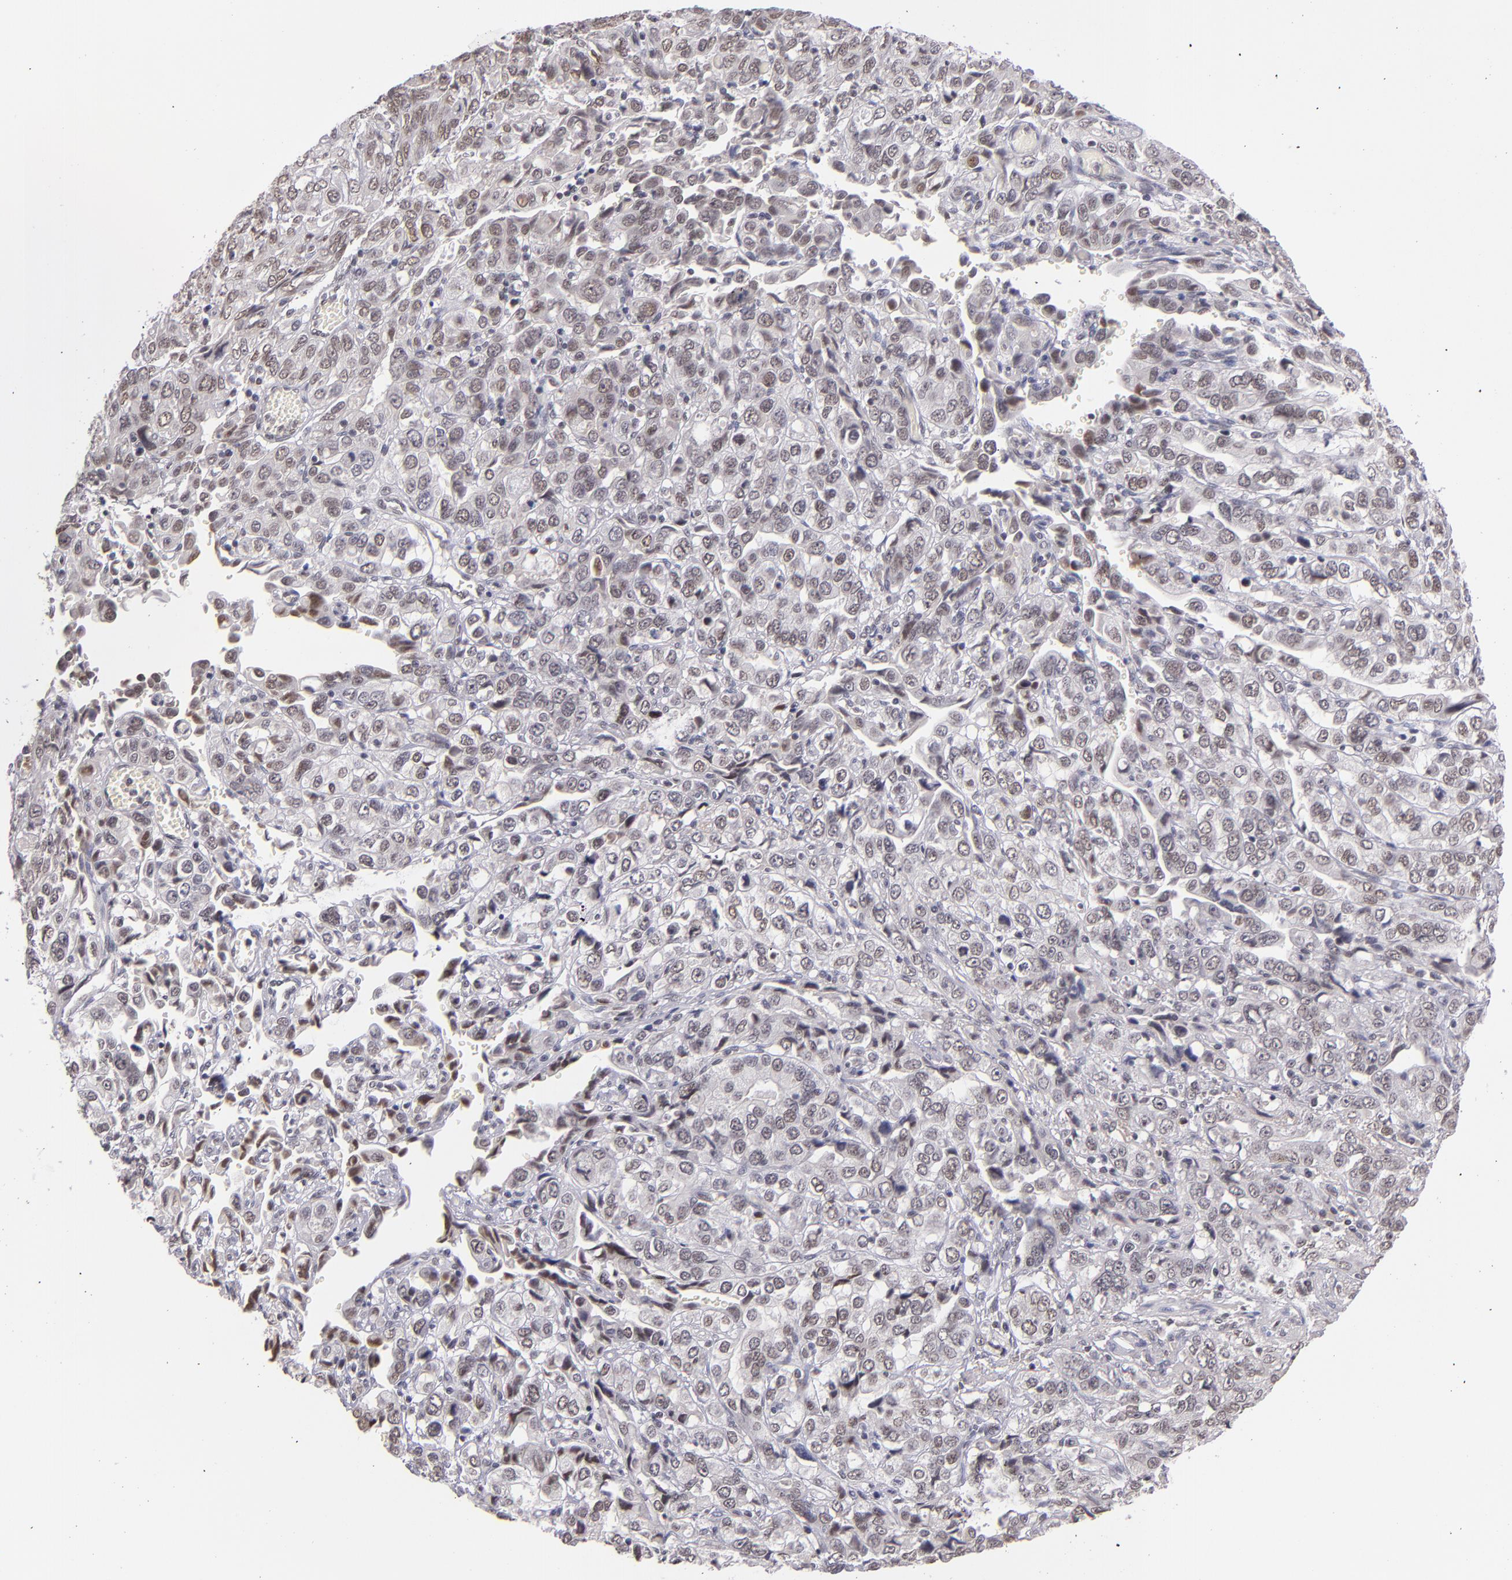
{"staining": {"intensity": "weak", "quantity": "25%-75%", "location": "nuclear"}, "tissue": "stomach cancer", "cell_type": "Tumor cells", "image_type": "cancer", "snomed": [{"axis": "morphology", "description": "Adenocarcinoma, NOS"}, {"axis": "topography", "description": "Stomach, upper"}], "caption": "Stomach adenocarcinoma stained for a protein reveals weak nuclear positivity in tumor cells.", "gene": "ZNF148", "patient": {"sex": "male", "age": 76}}